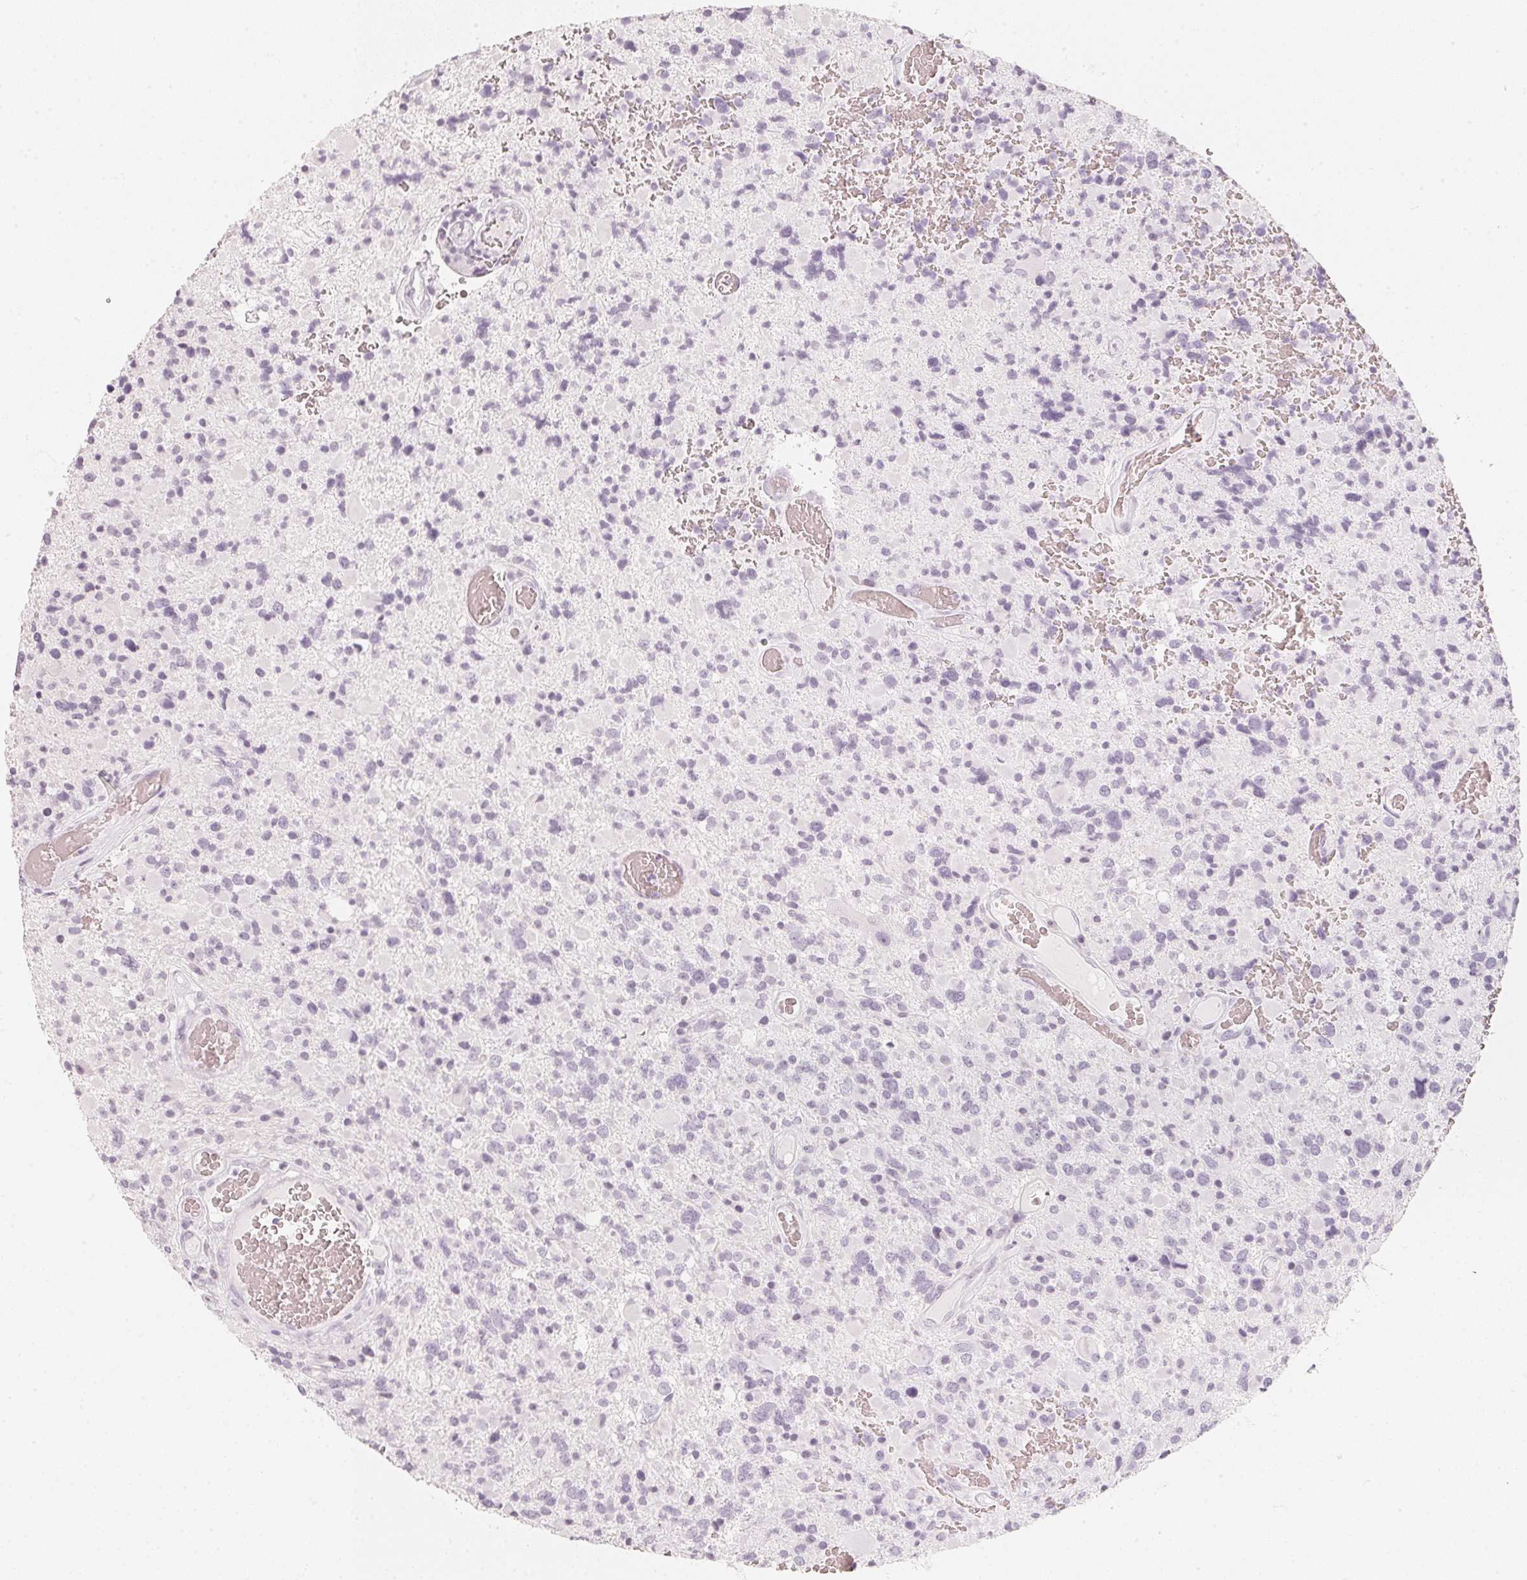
{"staining": {"intensity": "negative", "quantity": "none", "location": "none"}, "tissue": "glioma", "cell_type": "Tumor cells", "image_type": "cancer", "snomed": [{"axis": "morphology", "description": "Glioma, malignant, High grade"}, {"axis": "topography", "description": "Brain"}], "caption": "This is an IHC micrograph of human glioma. There is no expression in tumor cells.", "gene": "SLC22A8", "patient": {"sex": "female", "age": 40}}